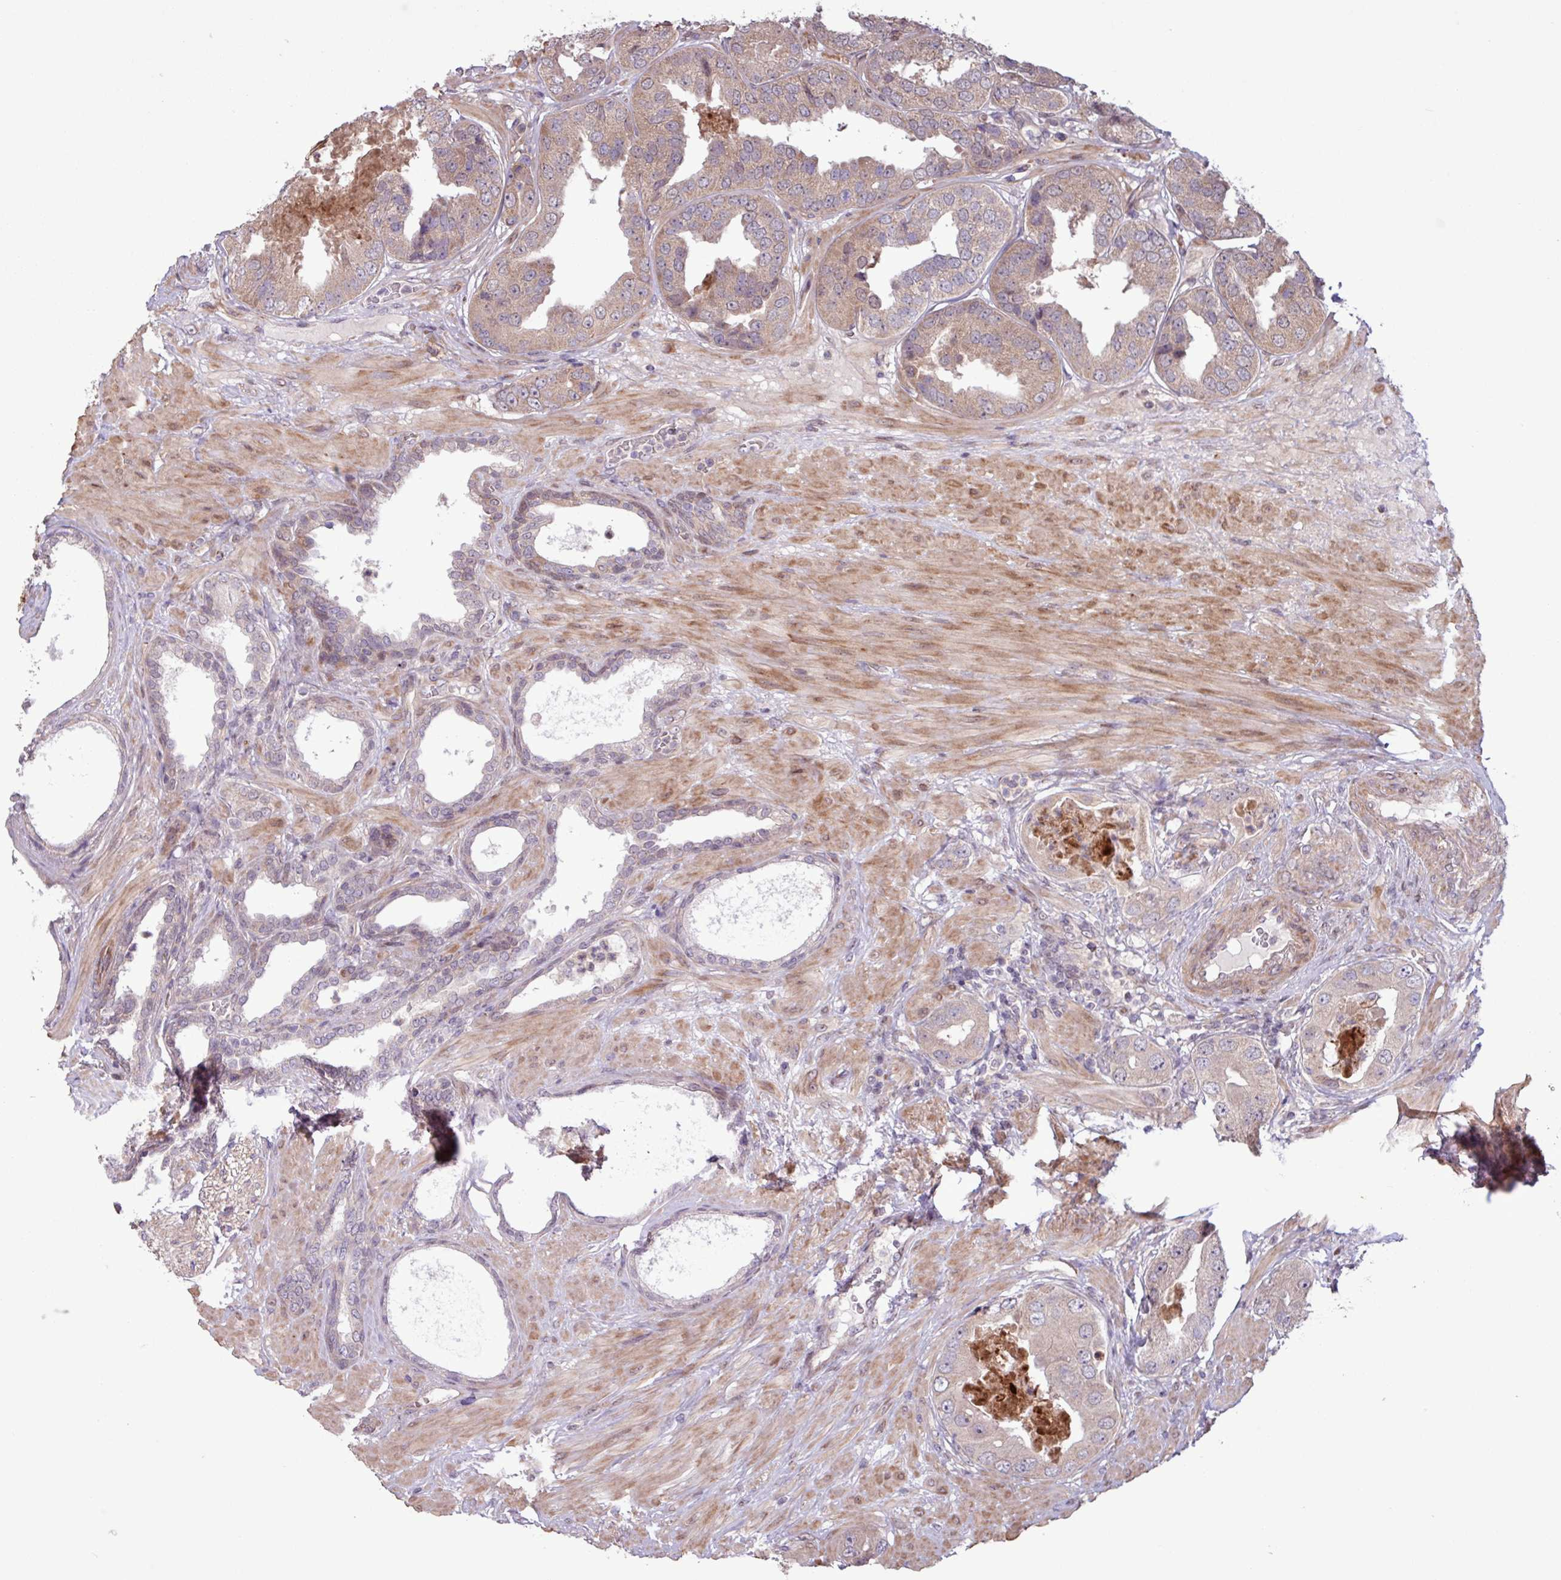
{"staining": {"intensity": "weak", "quantity": "25%-75%", "location": "cytoplasmic/membranous"}, "tissue": "prostate cancer", "cell_type": "Tumor cells", "image_type": "cancer", "snomed": [{"axis": "morphology", "description": "Adenocarcinoma, High grade"}, {"axis": "topography", "description": "Prostate"}], "caption": "High-grade adenocarcinoma (prostate) stained for a protein (brown) demonstrates weak cytoplasmic/membranous positive staining in approximately 25%-75% of tumor cells.", "gene": "PDPR", "patient": {"sex": "male", "age": 63}}